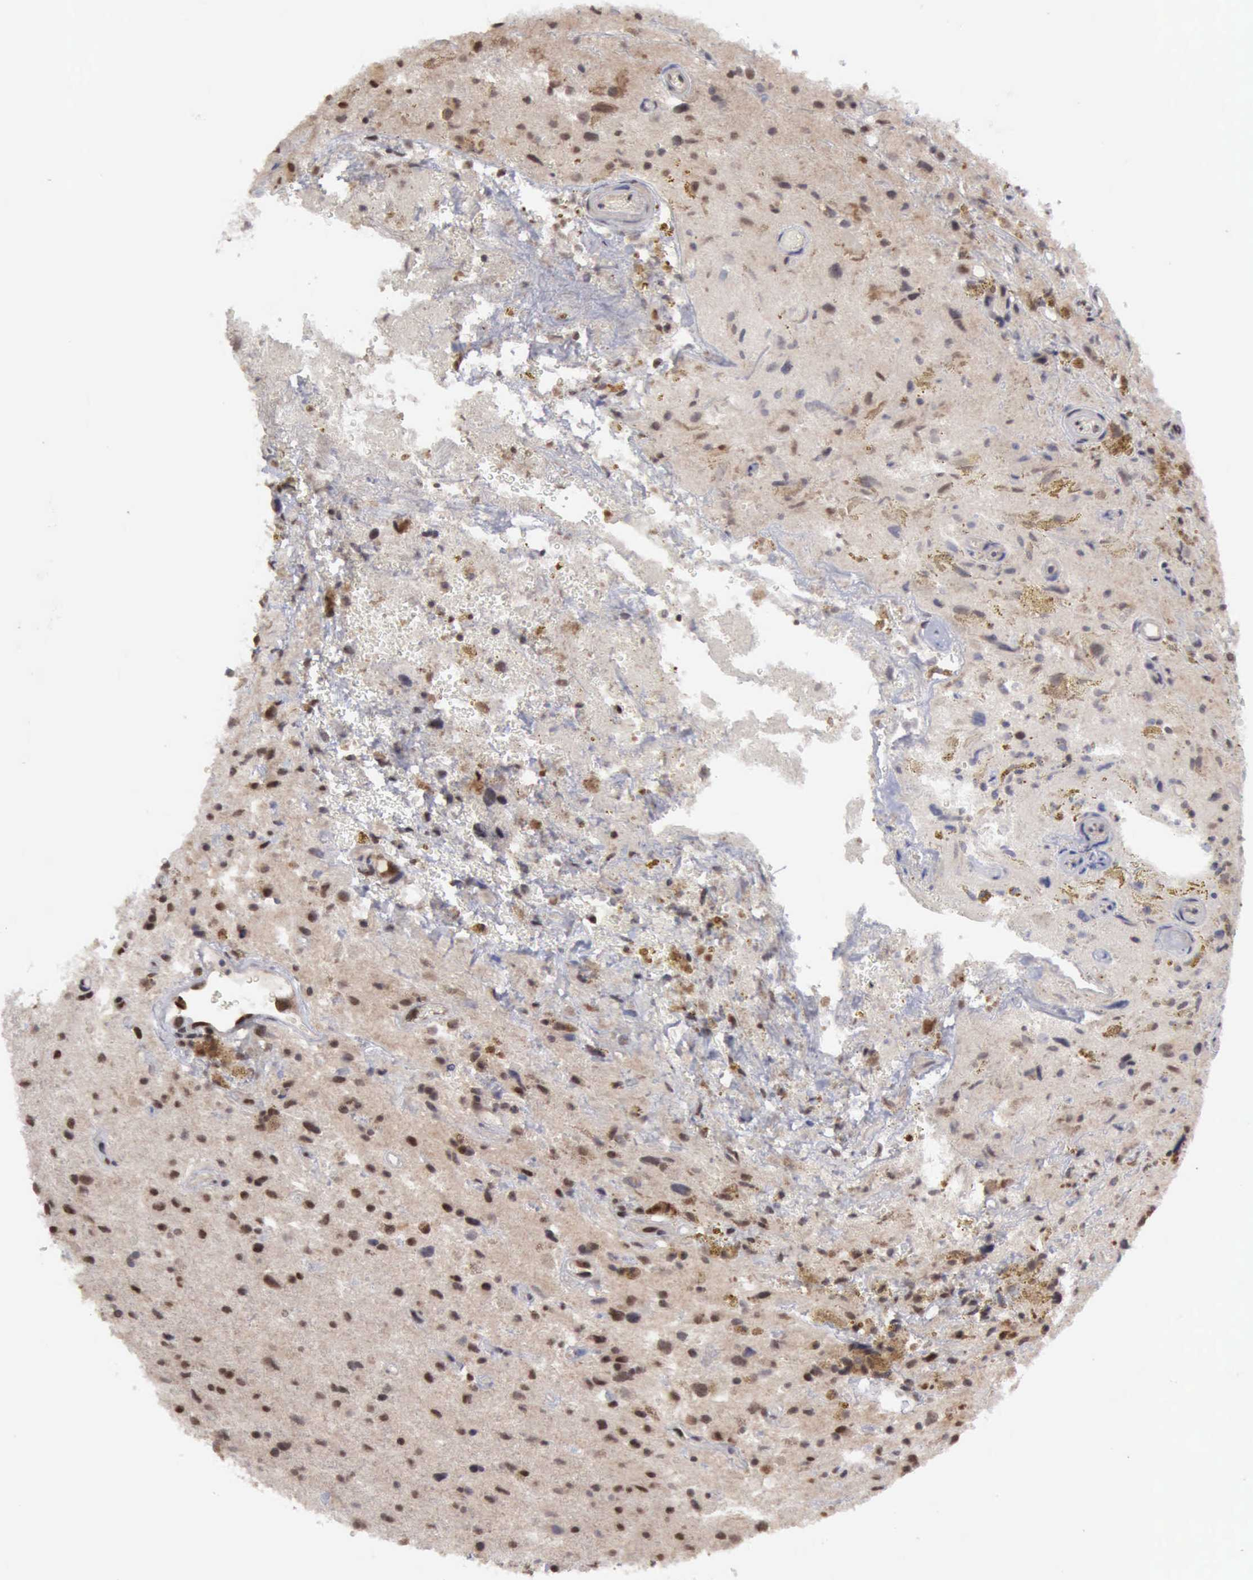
{"staining": {"intensity": "moderate", "quantity": "25%-75%", "location": "nuclear"}, "tissue": "glioma", "cell_type": "Tumor cells", "image_type": "cancer", "snomed": [{"axis": "morphology", "description": "Glioma, malignant, High grade"}, {"axis": "topography", "description": "Brain"}], "caption": "Immunohistochemistry staining of malignant high-grade glioma, which demonstrates medium levels of moderate nuclear positivity in approximately 25%-75% of tumor cells indicating moderate nuclear protein expression. The staining was performed using DAB (3,3'-diaminobenzidine) (brown) for protein detection and nuclei were counterstained in hematoxylin (blue).", "gene": "CDKN2A", "patient": {"sex": "male", "age": 48}}